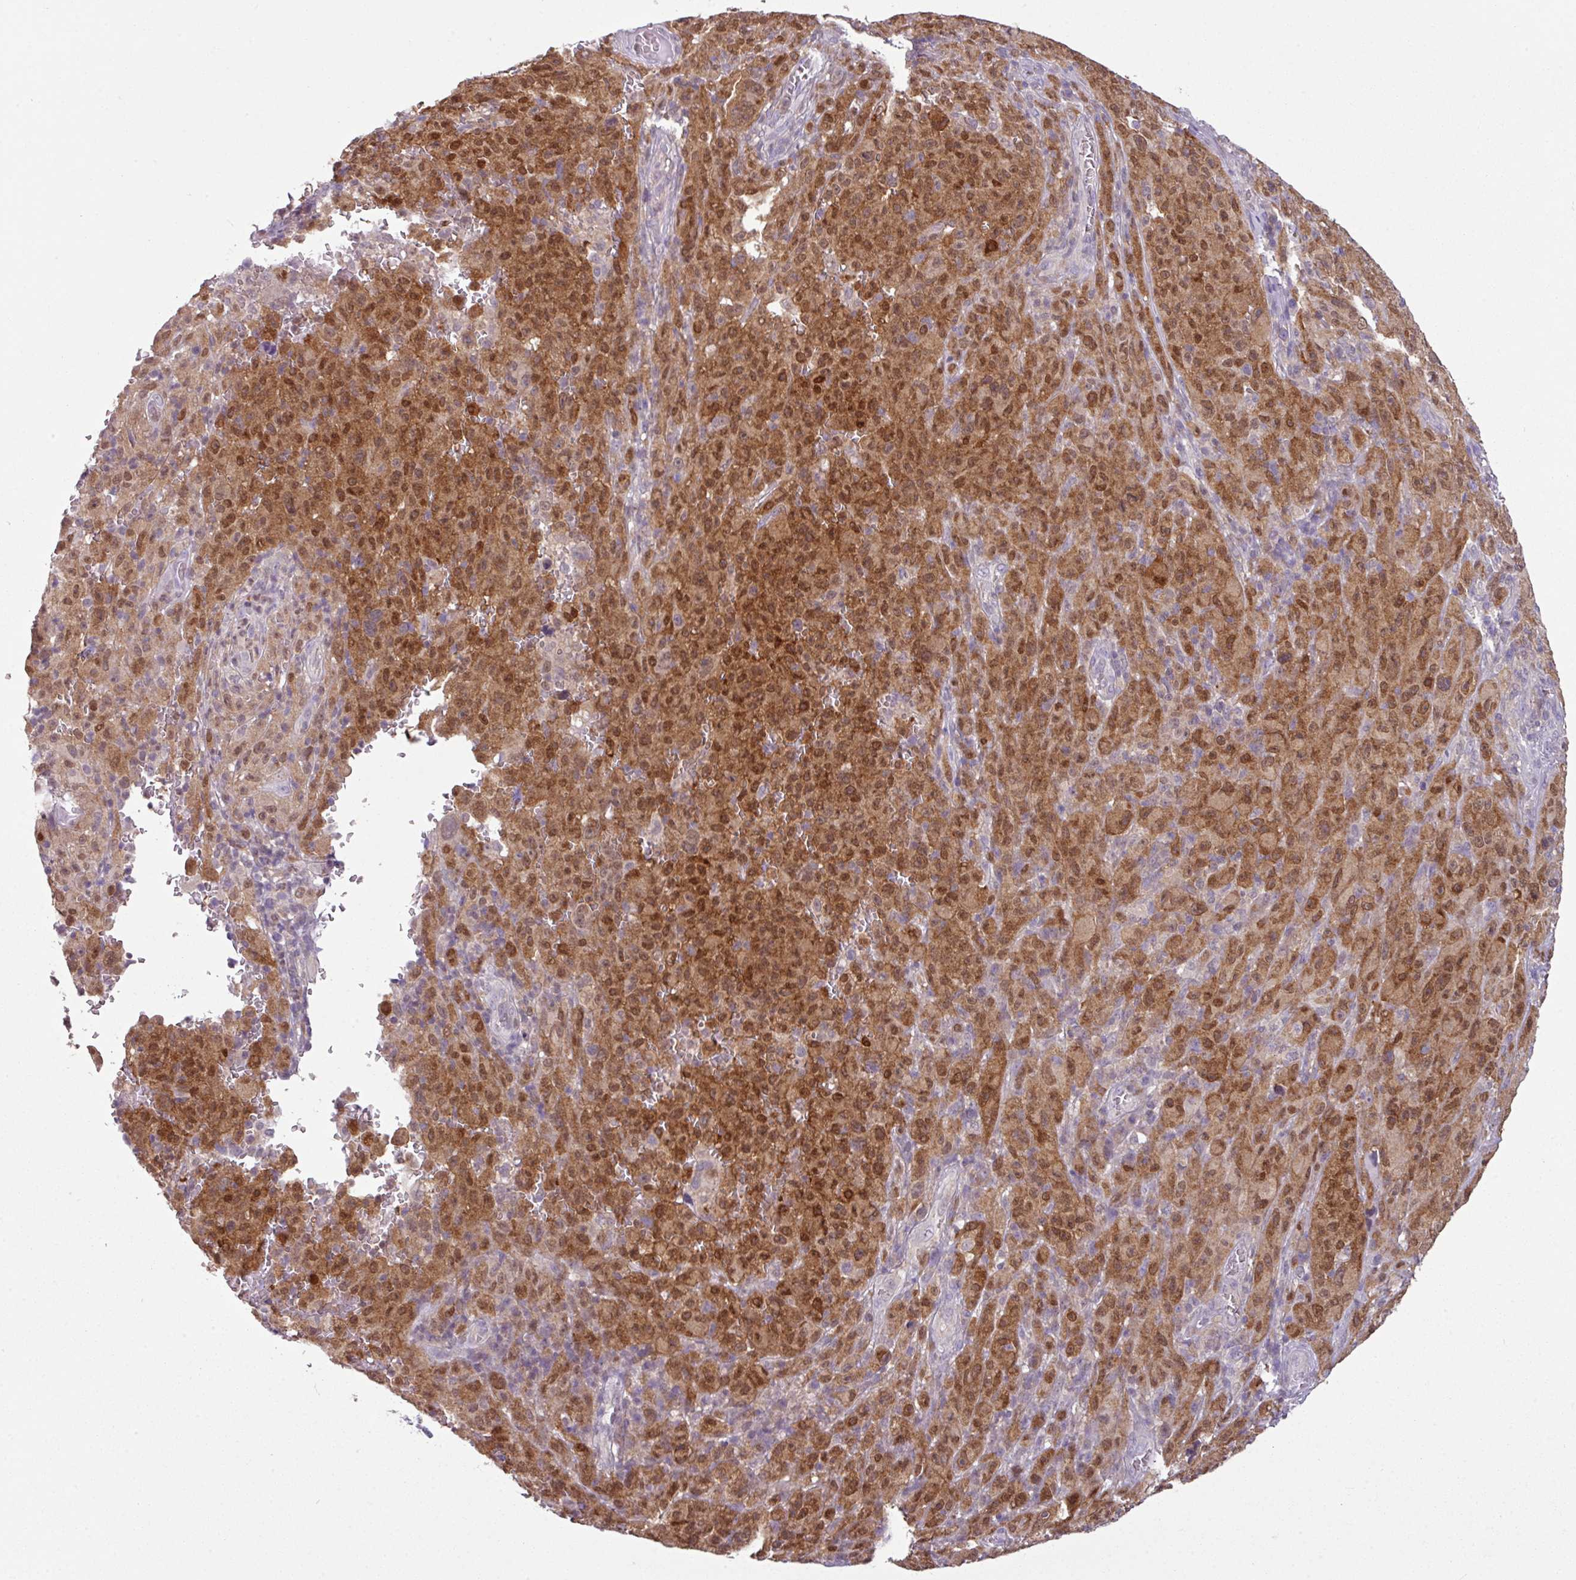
{"staining": {"intensity": "strong", "quantity": ">75%", "location": "cytoplasmic/membranous,nuclear"}, "tissue": "melanoma", "cell_type": "Tumor cells", "image_type": "cancer", "snomed": [{"axis": "morphology", "description": "Malignant melanoma, NOS"}, {"axis": "topography", "description": "Skin"}], "caption": "High-power microscopy captured an immunohistochemistry histopathology image of melanoma, revealing strong cytoplasmic/membranous and nuclear positivity in approximately >75% of tumor cells.", "gene": "TTLL12", "patient": {"sex": "female", "age": 82}}